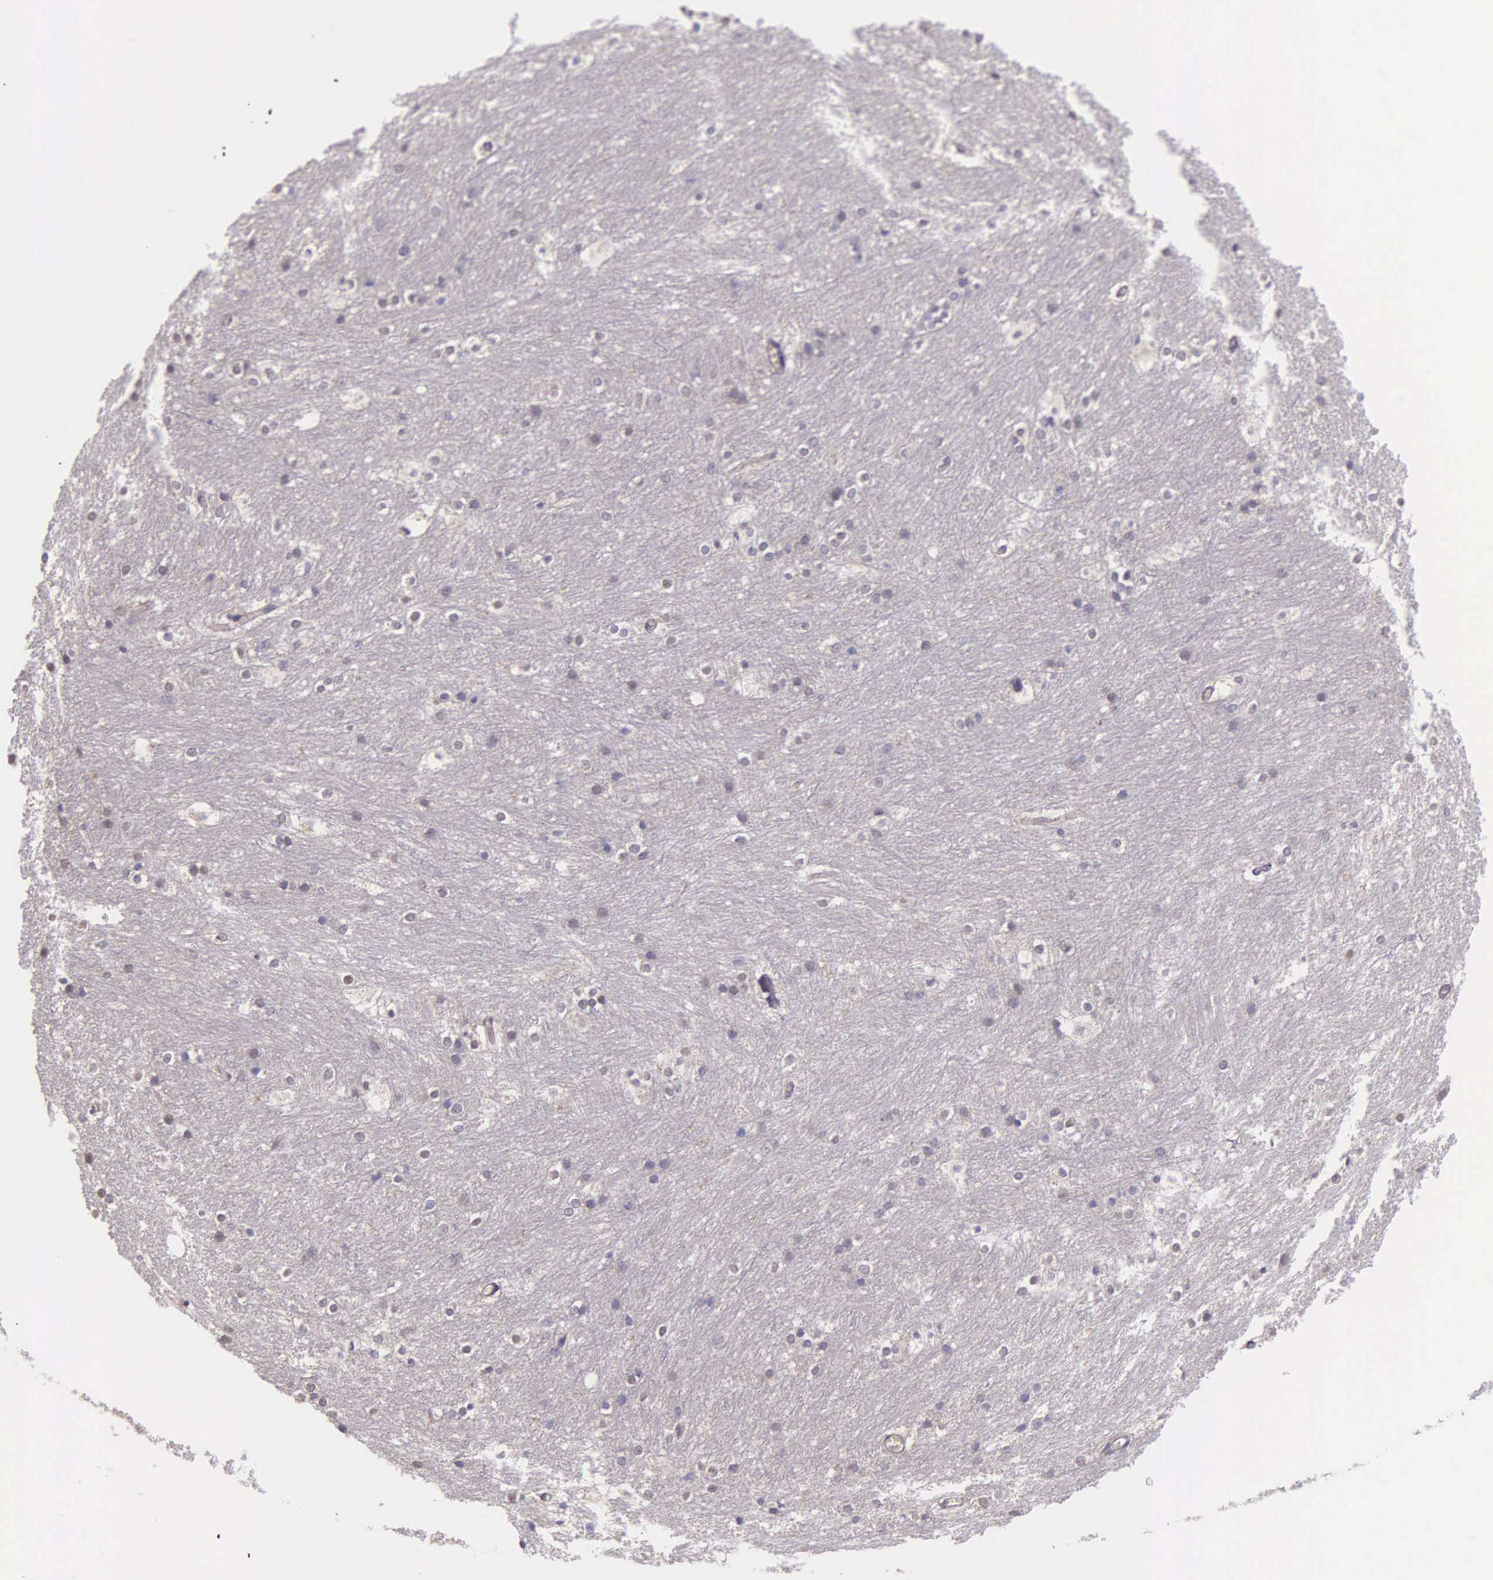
{"staining": {"intensity": "negative", "quantity": "none", "location": "none"}, "tissue": "caudate", "cell_type": "Neuronal cells", "image_type": "normal", "snomed": [{"axis": "morphology", "description": "Normal tissue, NOS"}, {"axis": "topography", "description": "Lateral ventricle wall"}], "caption": "The photomicrograph exhibits no significant staining in neuronal cells of caudate. (DAB (3,3'-diaminobenzidine) immunohistochemistry (IHC), high magnification).", "gene": "THSD7A", "patient": {"sex": "female", "age": 19}}